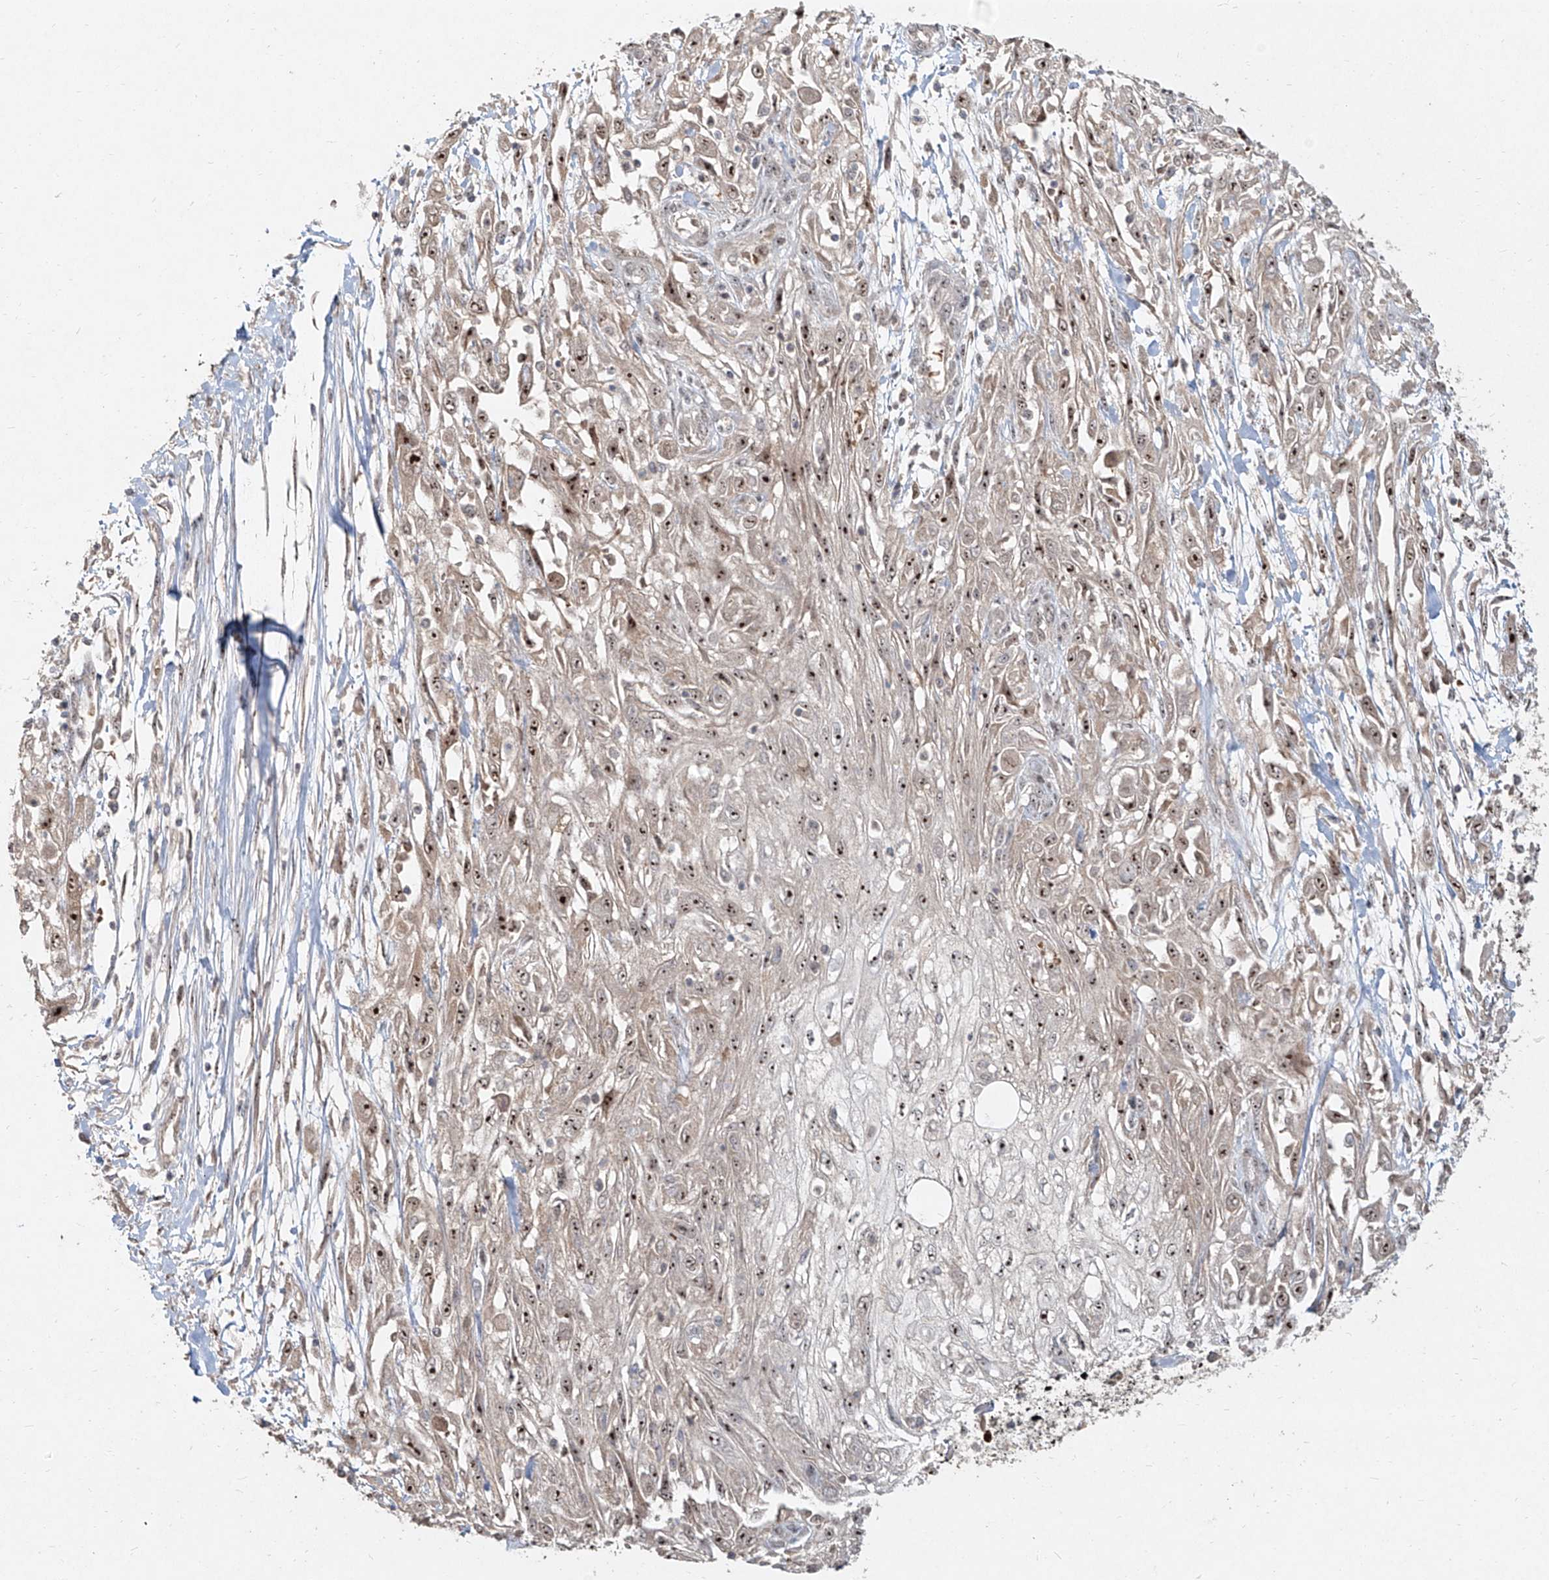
{"staining": {"intensity": "strong", "quantity": ">75%", "location": "nuclear"}, "tissue": "skin cancer", "cell_type": "Tumor cells", "image_type": "cancer", "snomed": [{"axis": "morphology", "description": "Squamous cell carcinoma, NOS"}, {"axis": "morphology", "description": "Squamous cell carcinoma, metastatic, NOS"}, {"axis": "topography", "description": "Skin"}, {"axis": "topography", "description": "Lymph node"}], "caption": "This is an image of IHC staining of skin cancer (squamous cell carcinoma), which shows strong positivity in the nuclear of tumor cells.", "gene": "BYSL", "patient": {"sex": "male", "age": 75}}